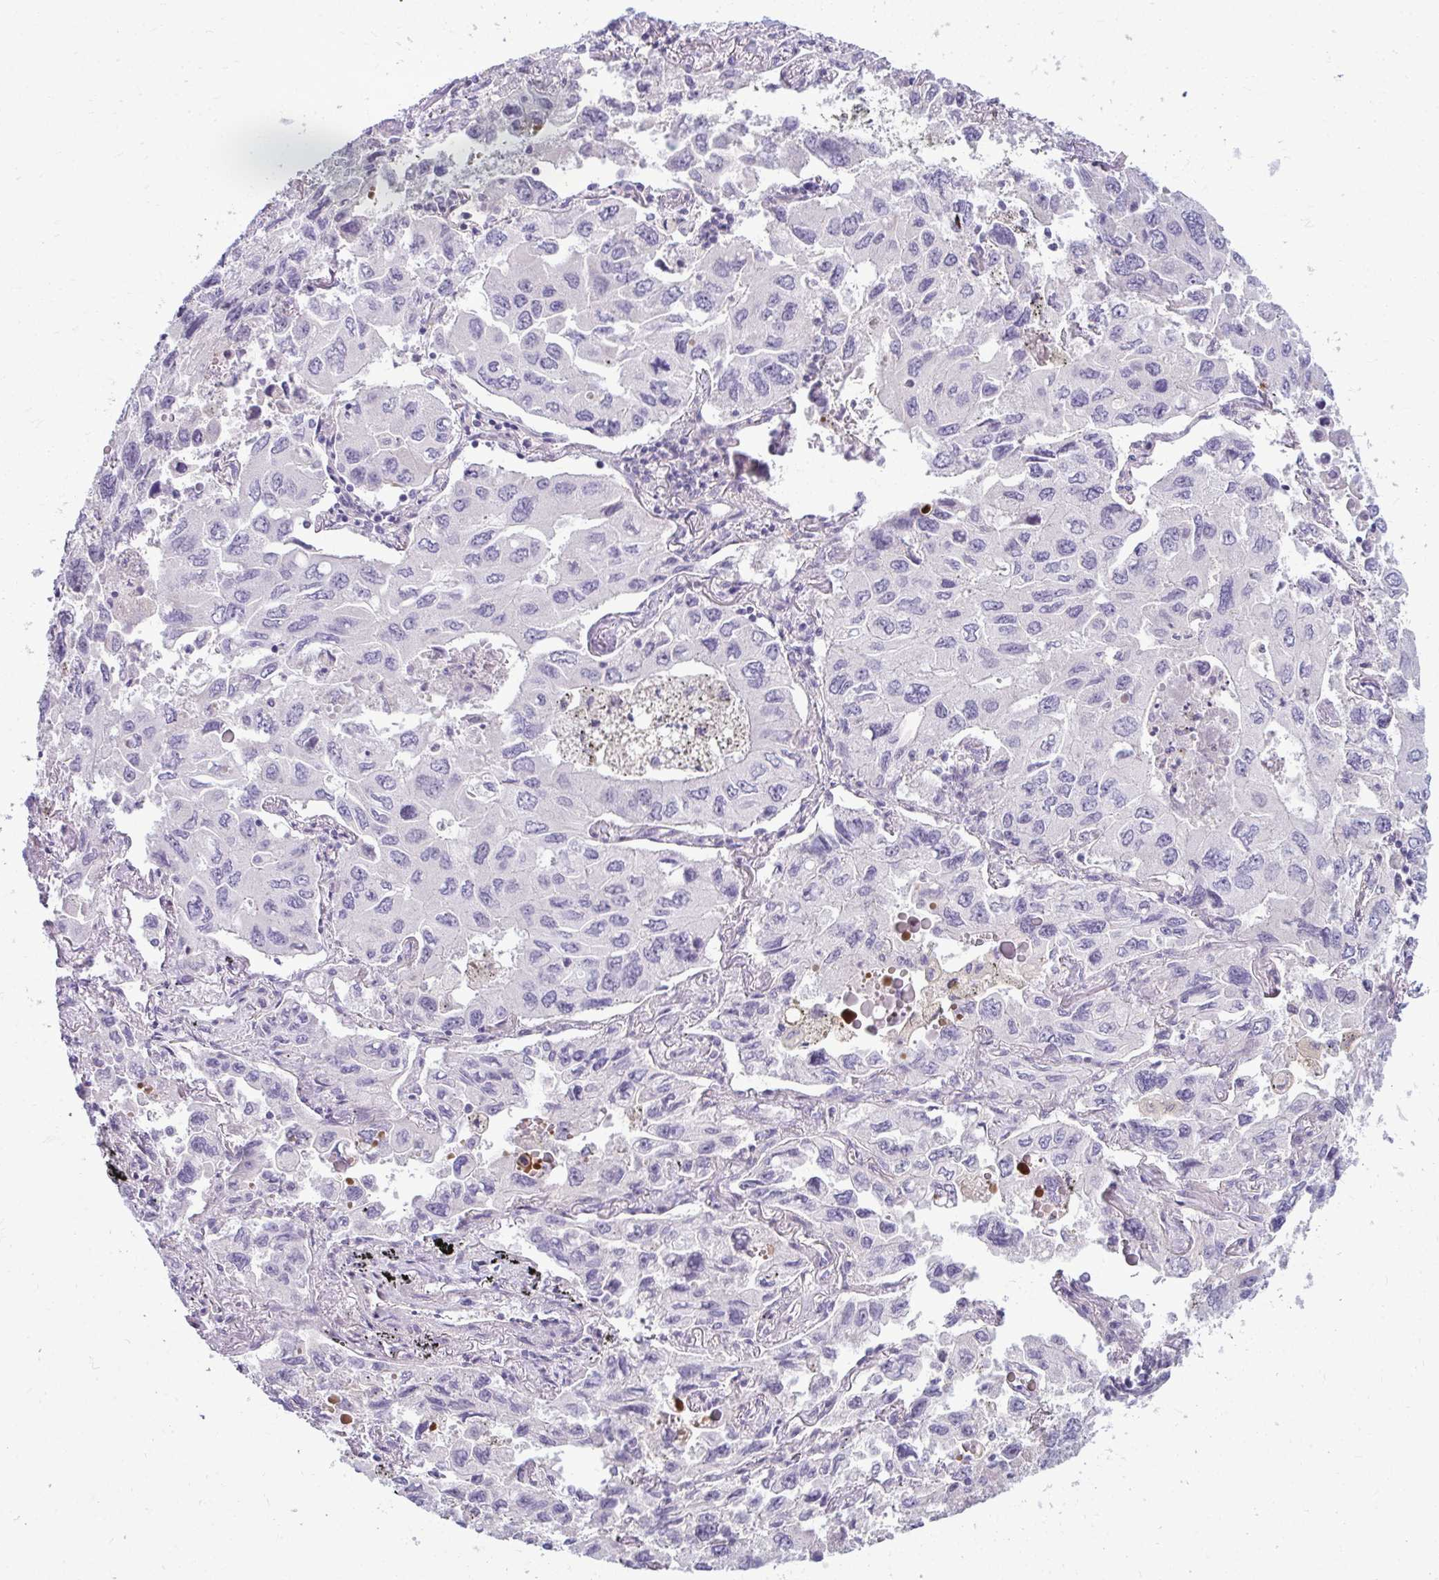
{"staining": {"intensity": "negative", "quantity": "none", "location": "none"}, "tissue": "lung cancer", "cell_type": "Tumor cells", "image_type": "cancer", "snomed": [{"axis": "morphology", "description": "Adenocarcinoma, NOS"}, {"axis": "topography", "description": "Lung"}], "caption": "Human adenocarcinoma (lung) stained for a protein using immunohistochemistry demonstrates no positivity in tumor cells.", "gene": "SLC14A1", "patient": {"sex": "male", "age": 64}}